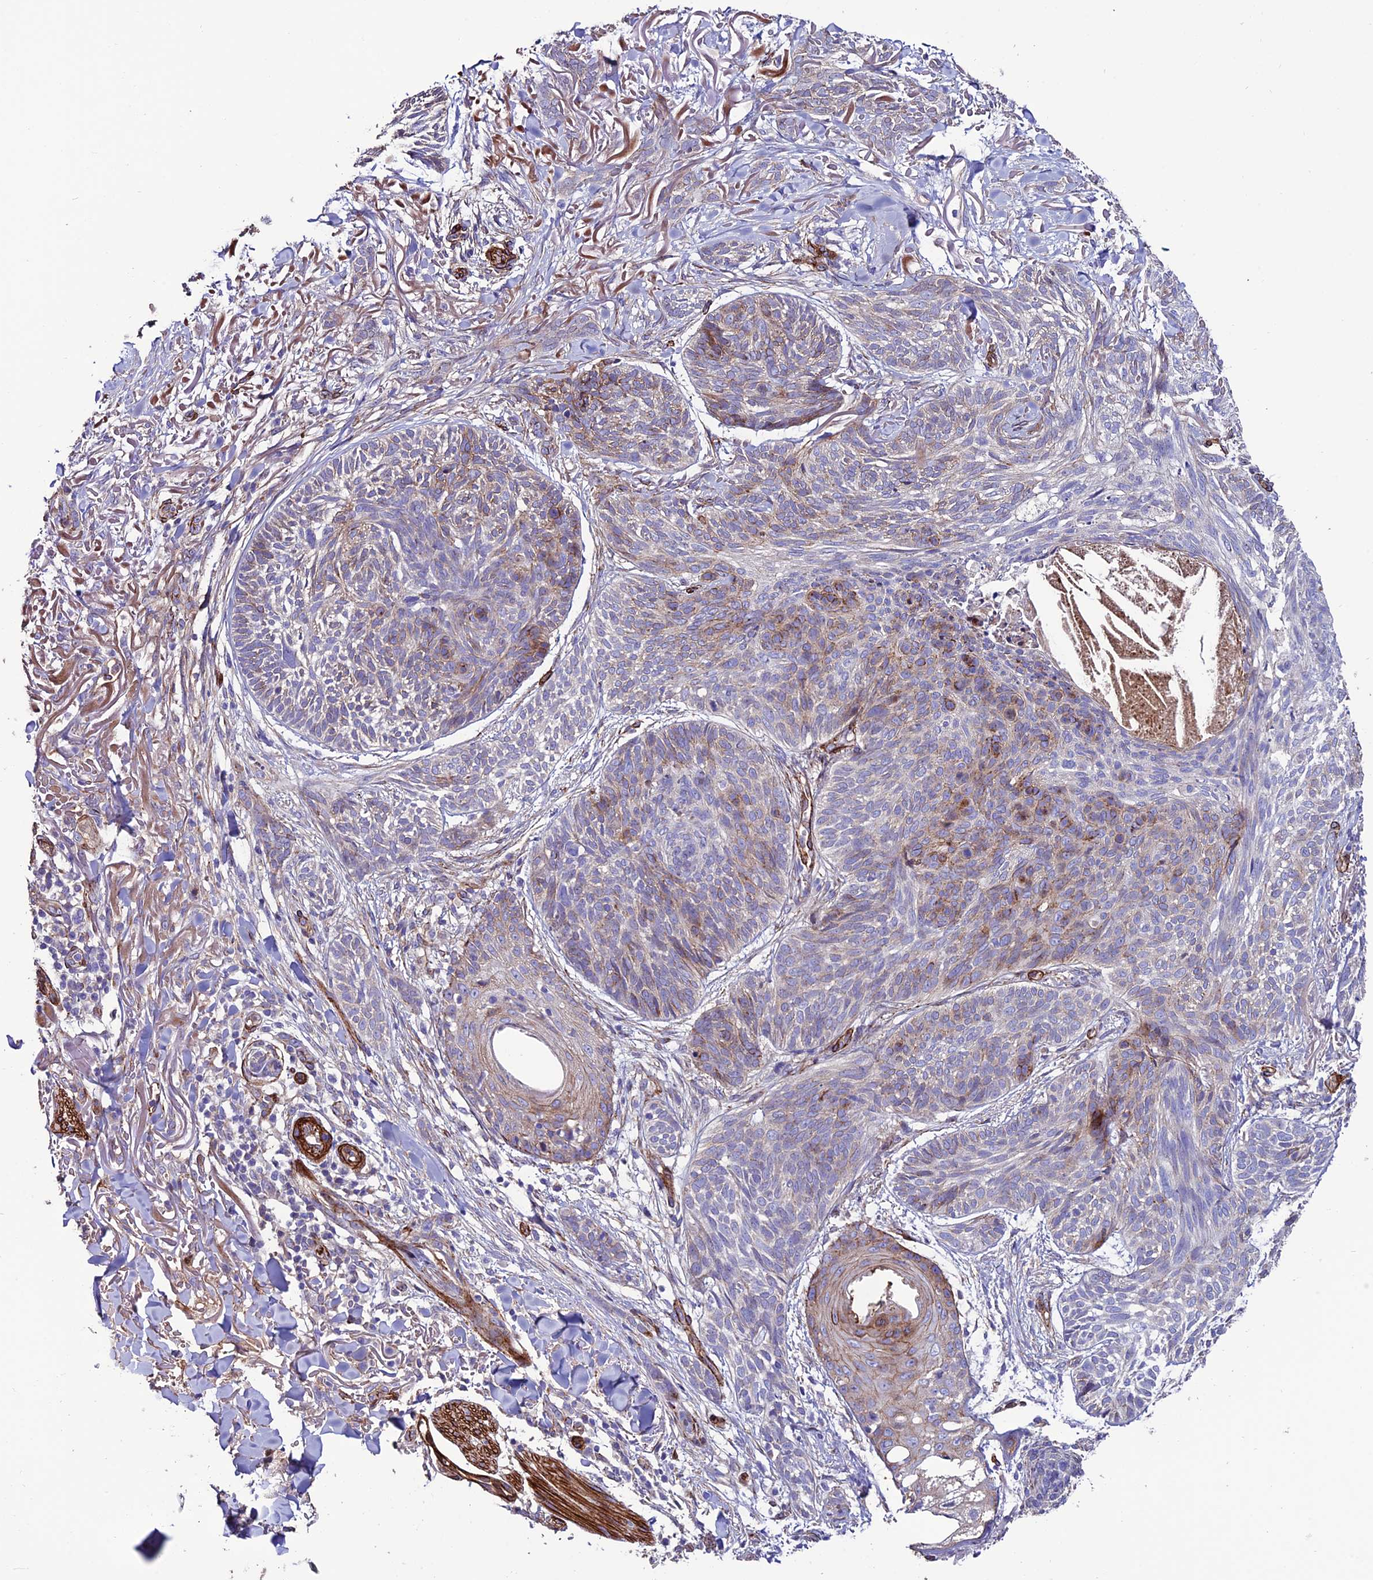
{"staining": {"intensity": "moderate", "quantity": "<25%", "location": "cytoplasmic/membranous"}, "tissue": "skin cancer", "cell_type": "Tumor cells", "image_type": "cancer", "snomed": [{"axis": "morphology", "description": "Normal tissue, NOS"}, {"axis": "morphology", "description": "Basal cell carcinoma"}, {"axis": "topography", "description": "Skin"}], "caption": "Skin basal cell carcinoma stained for a protein (brown) demonstrates moderate cytoplasmic/membranous positive positivity in about <25% of tumor cells.", "gene": "REX1BD", "patient": {"sex": "male", "age": 66}}